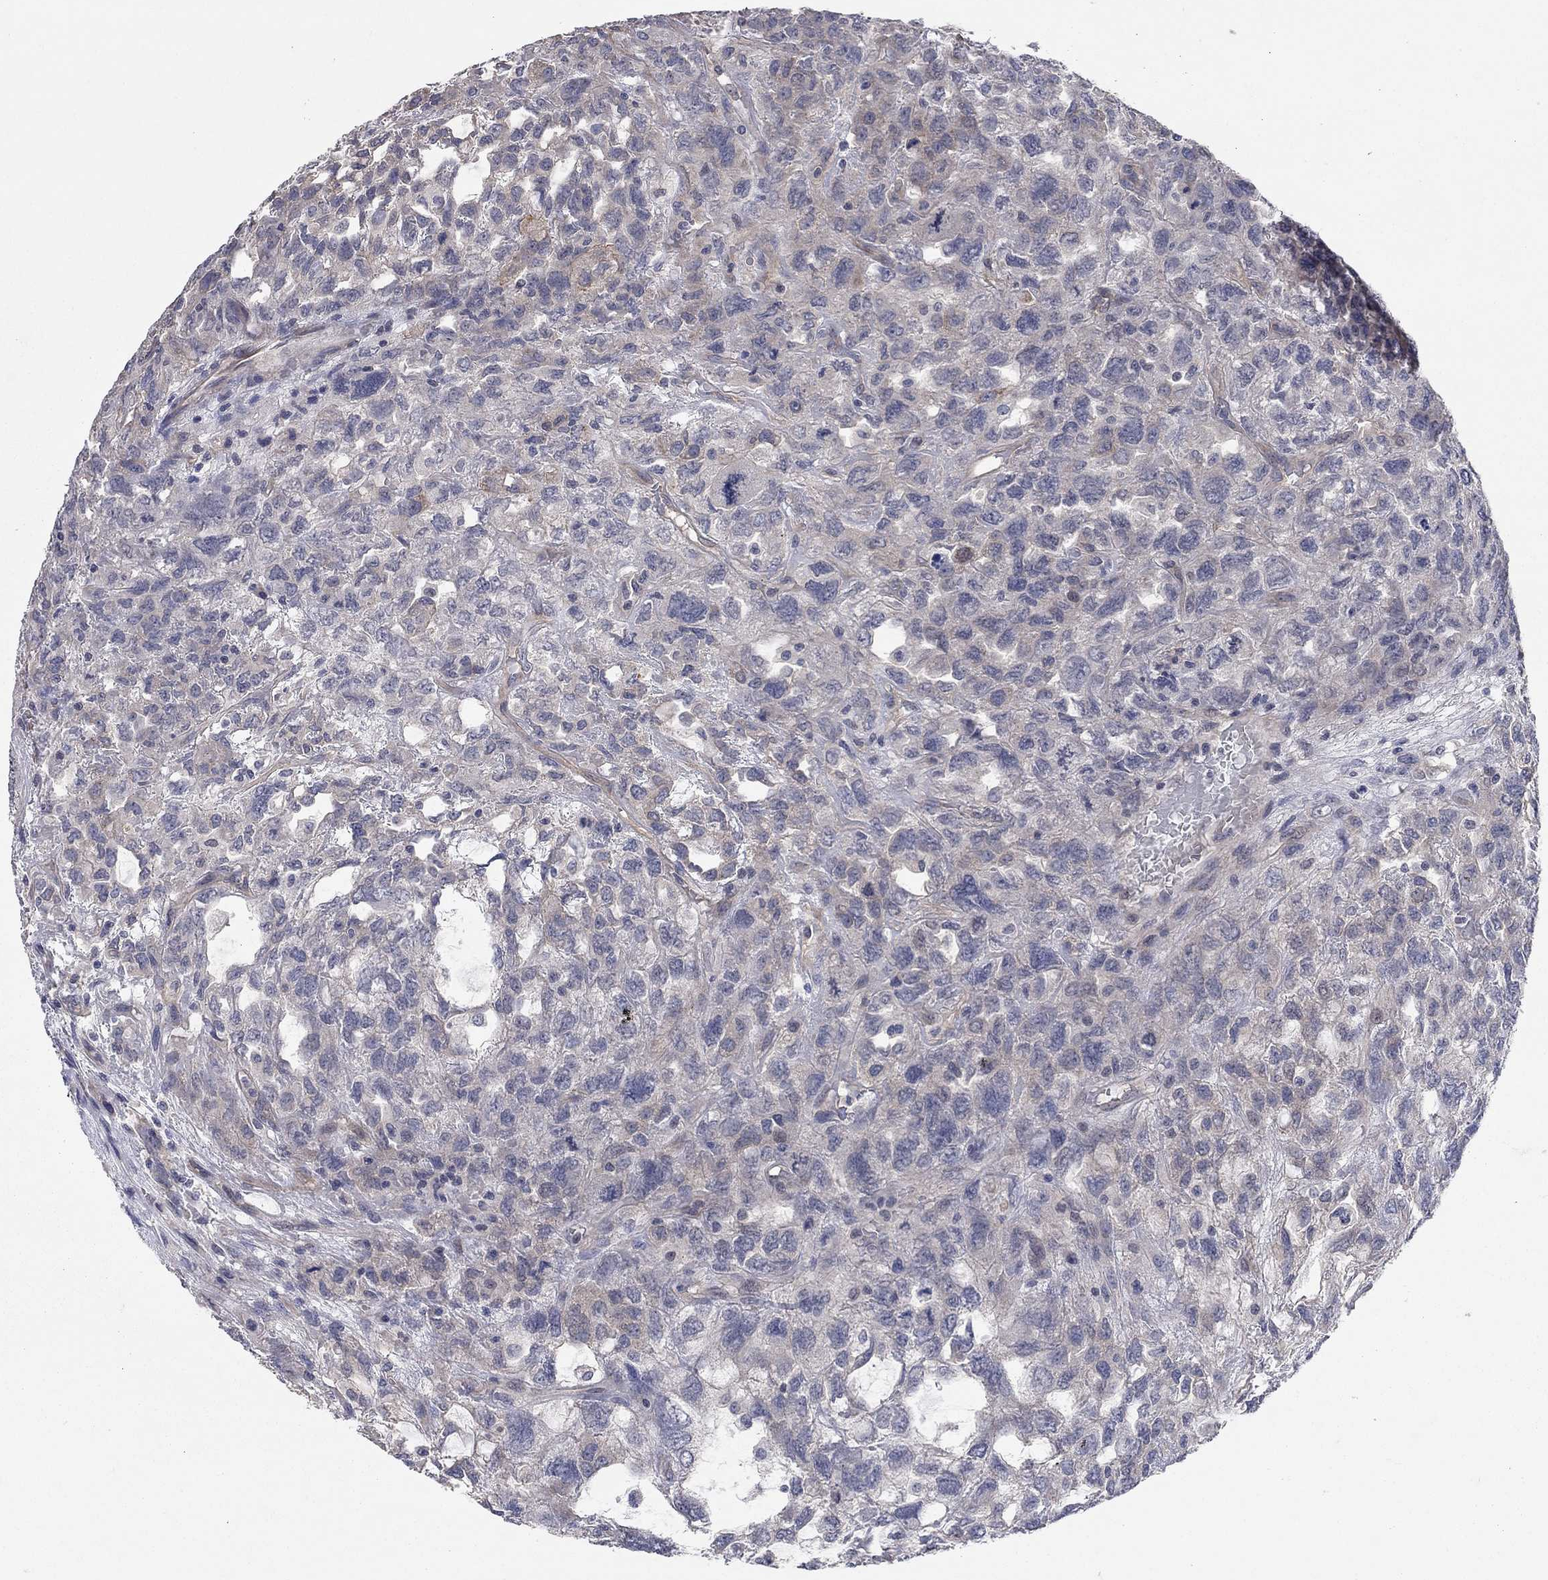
{"staining": {"intensity": "negative", "quantity": "none", "location": "none"}, "tissue": "testis cancer", "cell_type": "Tumor cells", "image_type": "cancer", "snomed": [{"axis": "morphology", "description": "Seminoma, NOS"}, {"axis": "topography", "description": "Testis"}], "caption": "Protein analysis of testis cancer (seminoma) shows no significant positivity in tumor cells.", "gene": "WASF3", "patient": {"sex": "male", "age": 52}}